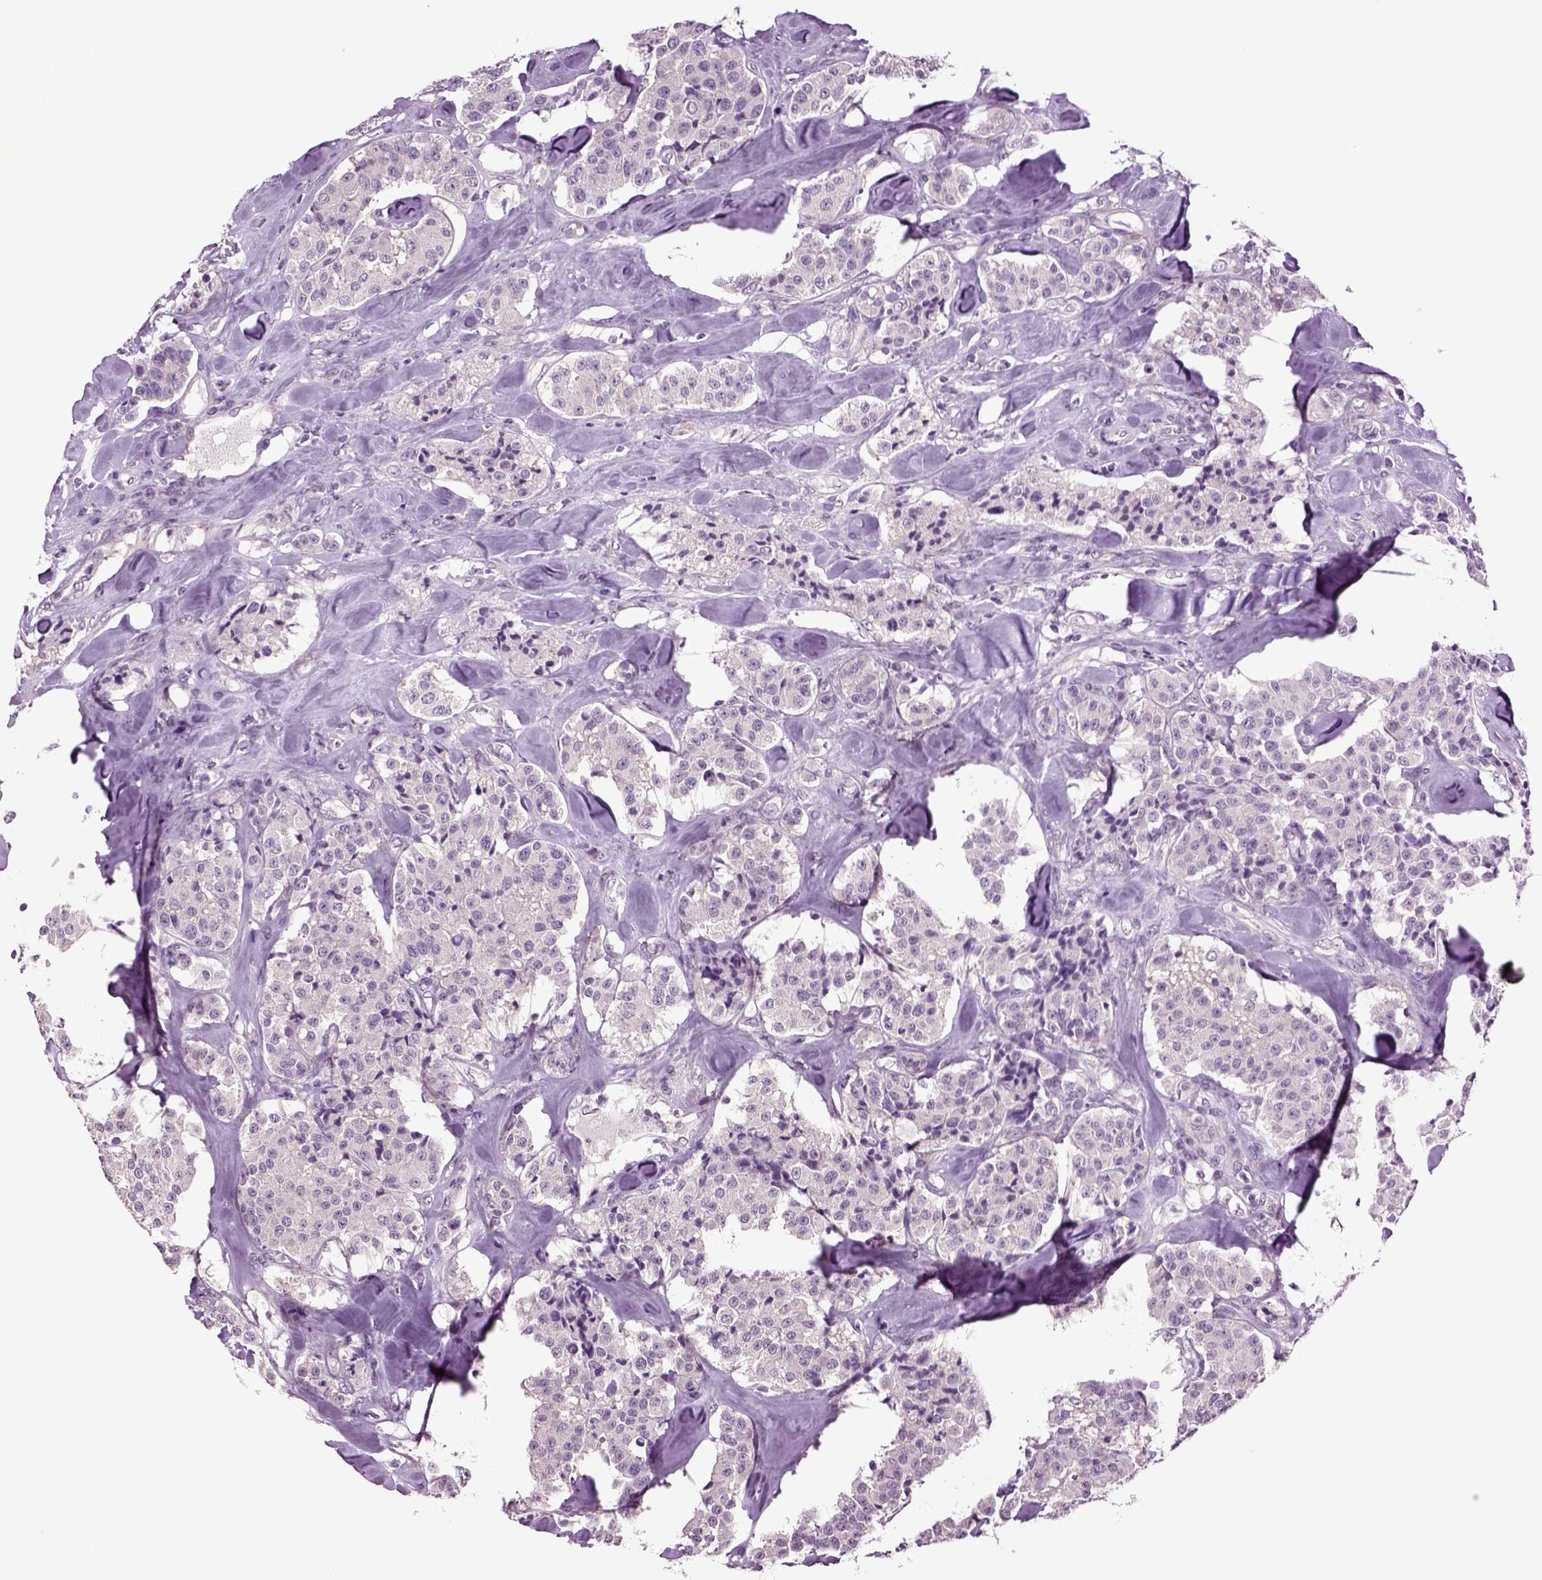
{"staining": {"intensity": "negative", "quantity": "none", "location": "none"}, "tissue": "carcinoid", "cell_type": "Tumor cells", "image_type": "cancer", "snomed": [{"axis": "morphology", "description": "Carcinoid, malignant, NOS"}, {"axis": "topography", "description": "Pancreas"}], "caption": "A high-resolution image shows IHC staining of malignant carcinoid, which reveals no significant expression in tumor cells. (DAB (3,3'-diaminobenzidine) IHC, high magnification).", "gene": "PLCH2", "patient": {"sex": "male", "age": 41}}